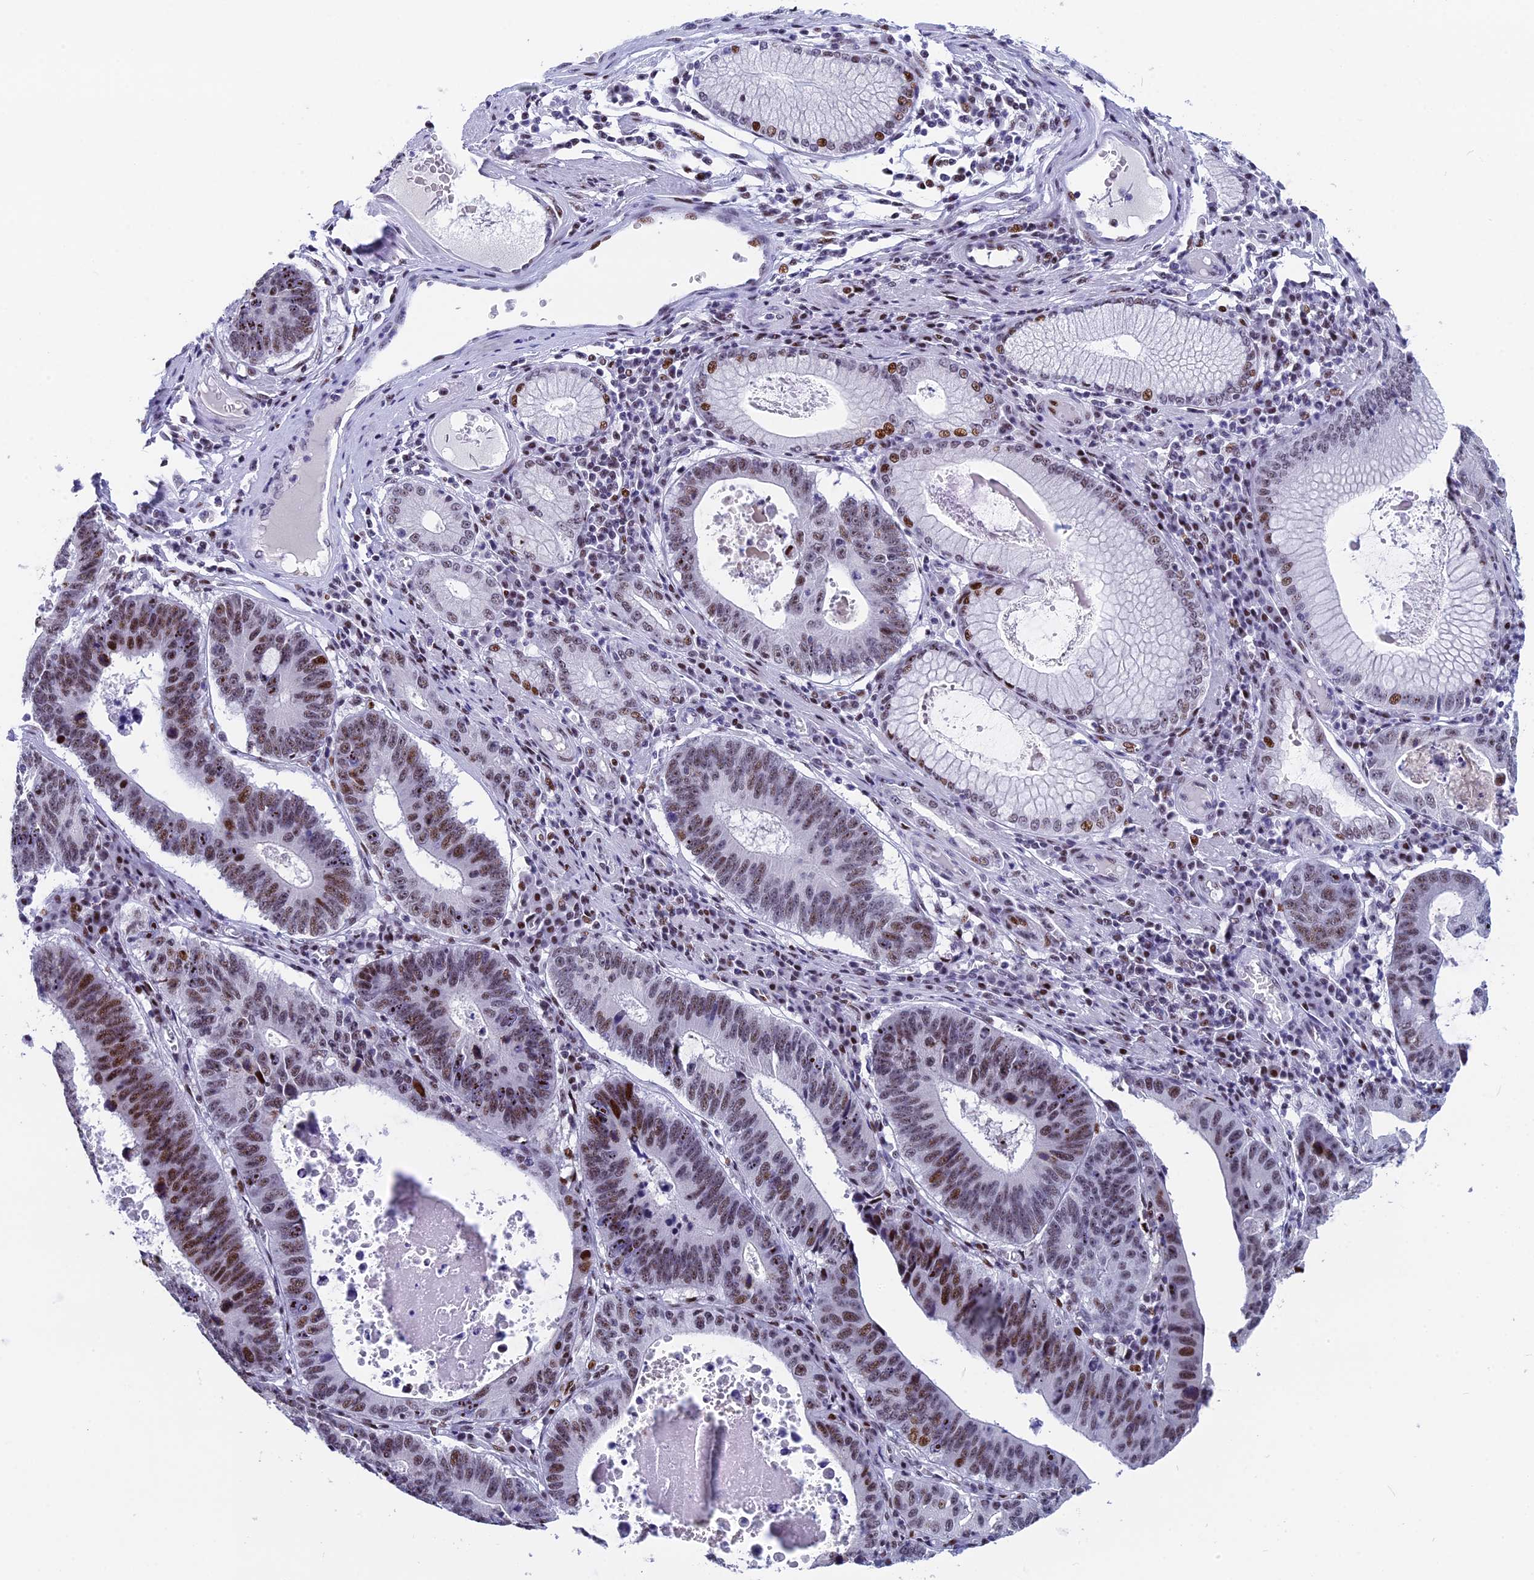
{"staining": {"intensity": "moderate", "quantity": "25%-75%", "location": "nuclear"}, "tissue": "stomach cancer", "cell_type": "Tumor cells", "image_type": "cancer", "snomed": [{"axis": "morphology", "description": "Adenocarcinoma, NOS"}, {"axis": "topography", "description": "Stomach"}], "caption": "Tumor cells show moderate nuclear positivity in about 25%-75% of cells in adenocarcinoma (stomach).", "gene": "NSA2", "patient": {"sex": "male", "age": 59}}